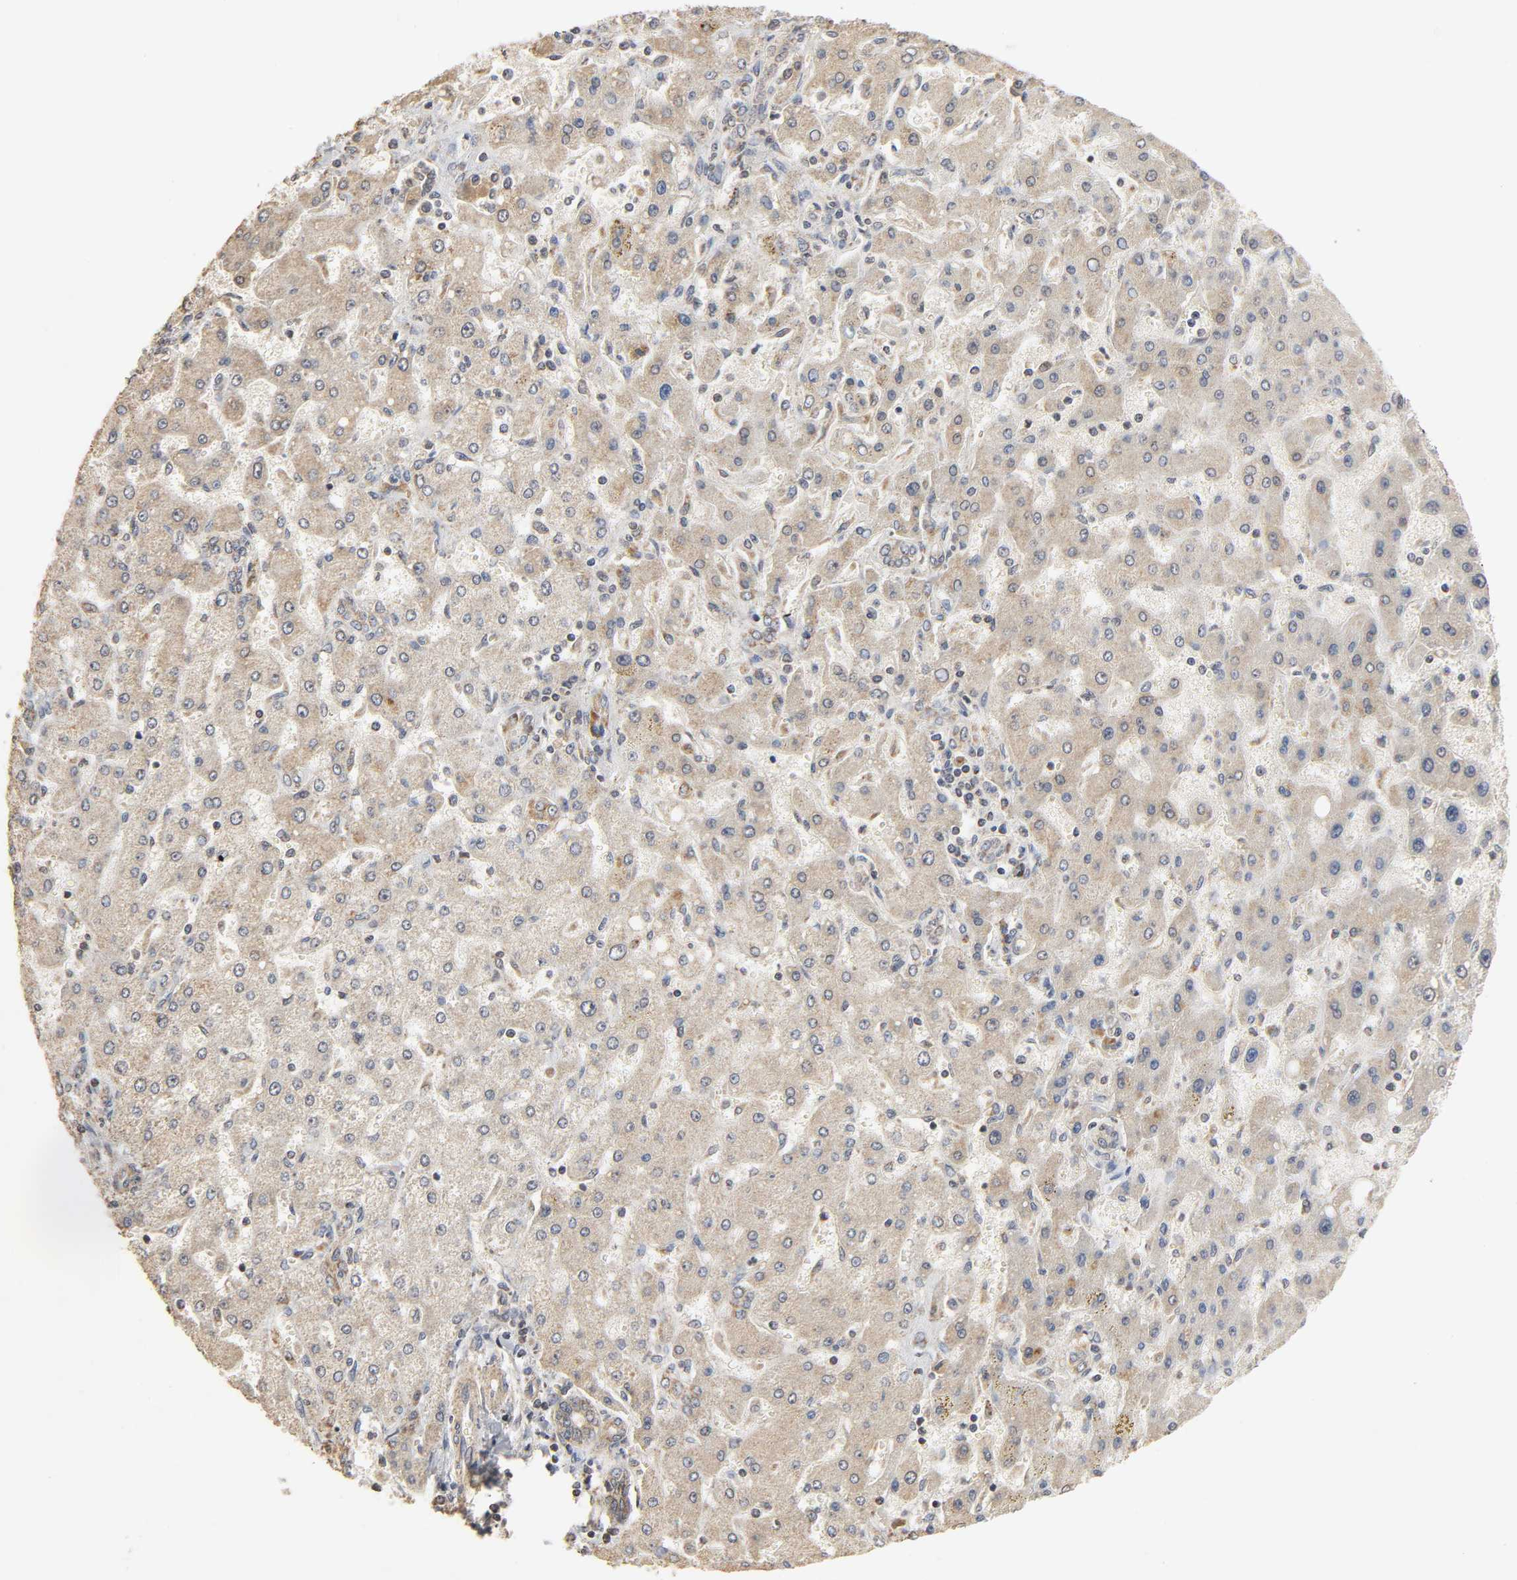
{"staining": {"intensity": "weak", "quantity": ">75%", "location": "cytoplasmic/membranous"}, "tissue": "liver cancer", "cell_type": "Tumor cells", "image_type": "cancer", "snomed": [{"axis": "morphology", "description": "Carcinoma, Hepatocellular, NOS"}, {"axis": "topography", "description": "Liver"}], "caption": "The immunohistochemical stain labels weak cytoplasmic/membranous positivity in tumor cells of liver hepatocellular carcinoma tissue.", "gene": "CLEC4E", "patient": {"sex": "female", "age": 53}}